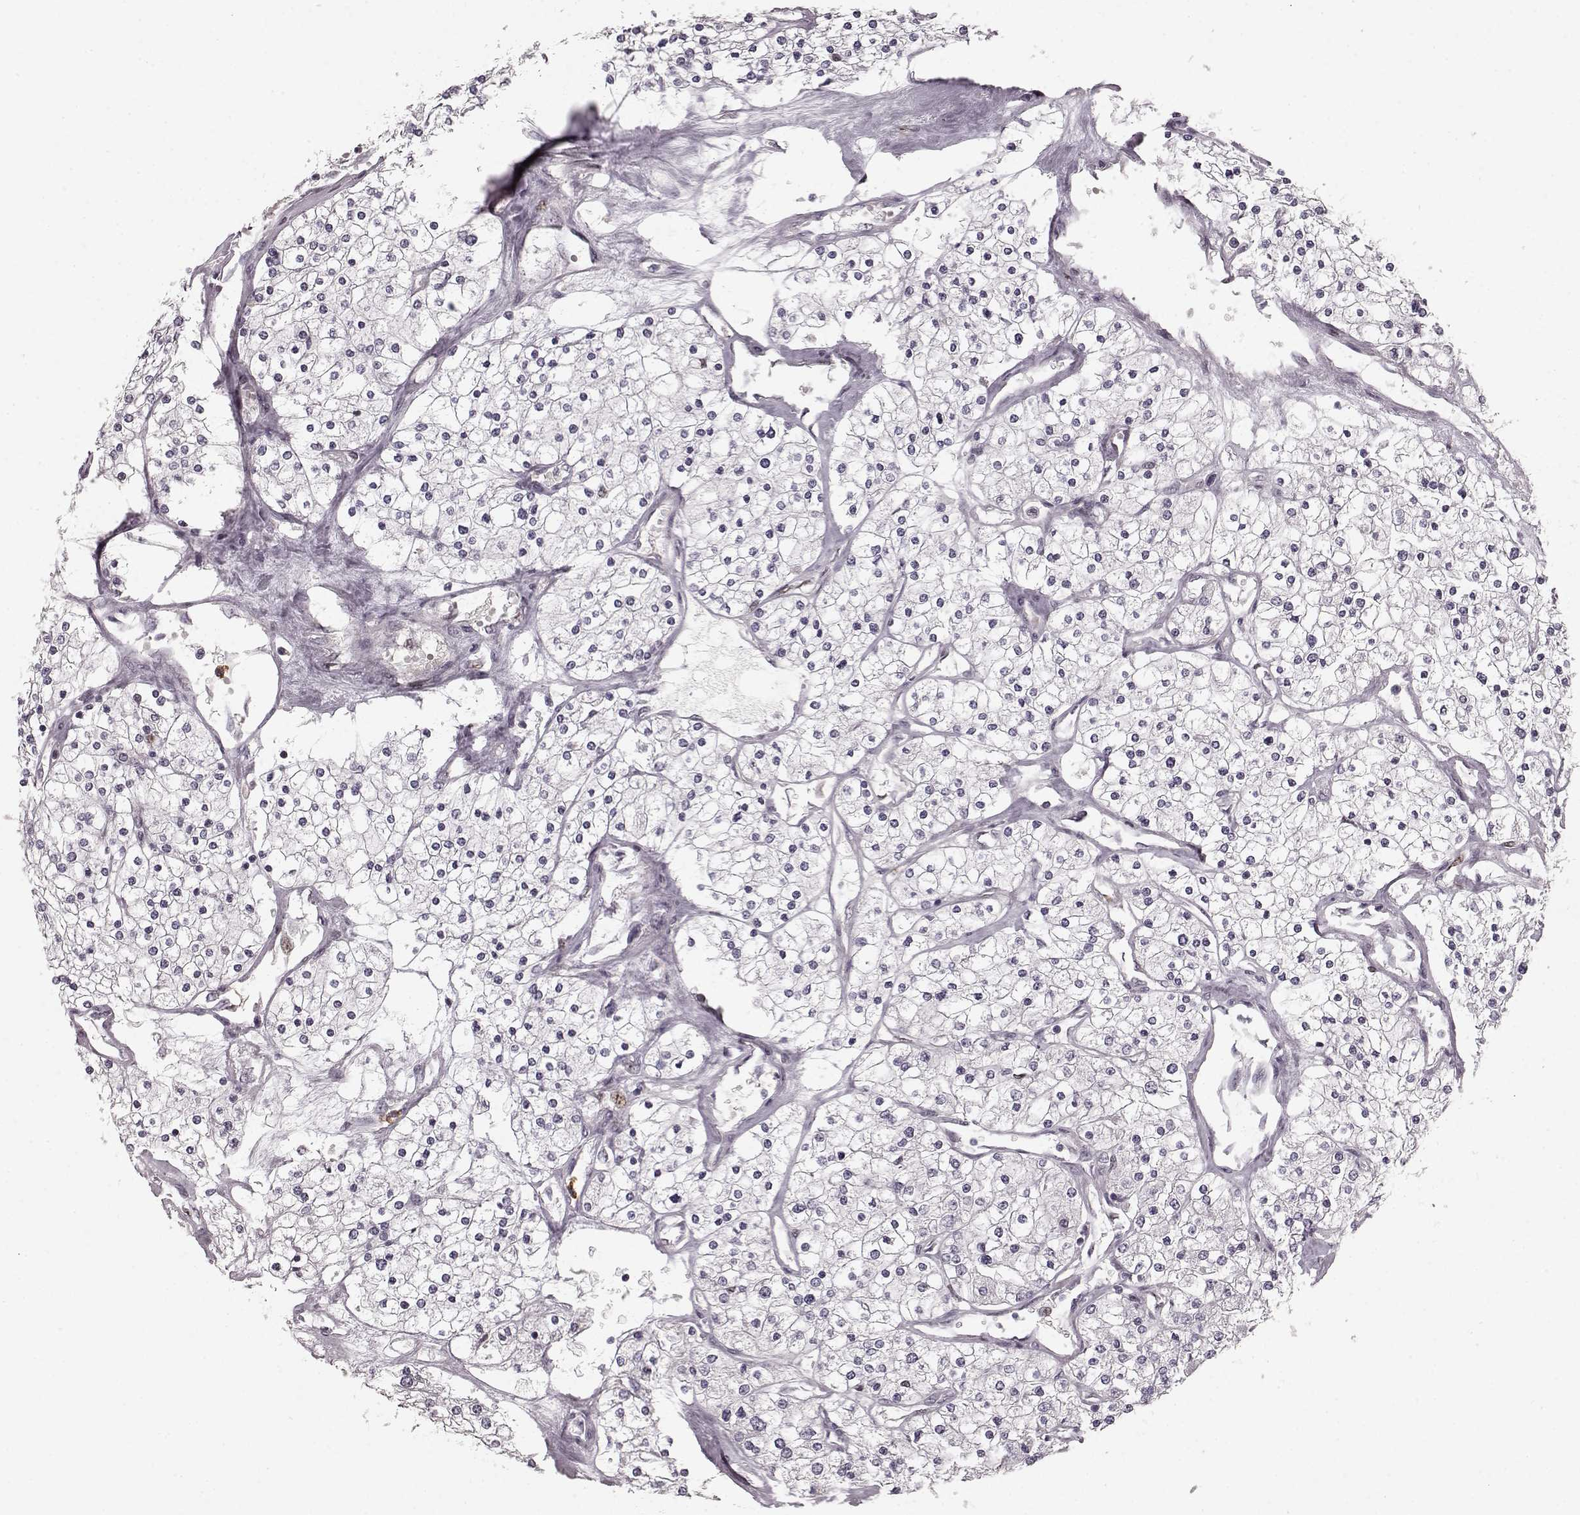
{"staining": {"intensity": "negative", "quantity": "none", "location": "none"}, "tissue": "renal cancer", "cell_type": "Tumor cells", "image_type": "cancer", "snomed": [{"axis": "morphology", "description": "Adenocarcinoma, NOS"}, {"axis": "topography", "description": "Kidney"}], "caption": "Tumor cells are negative for brown protein staining in renal adenocarcinoma.", "gene": "CHIT1", "patient": {"sex": "male", "age": 80}}